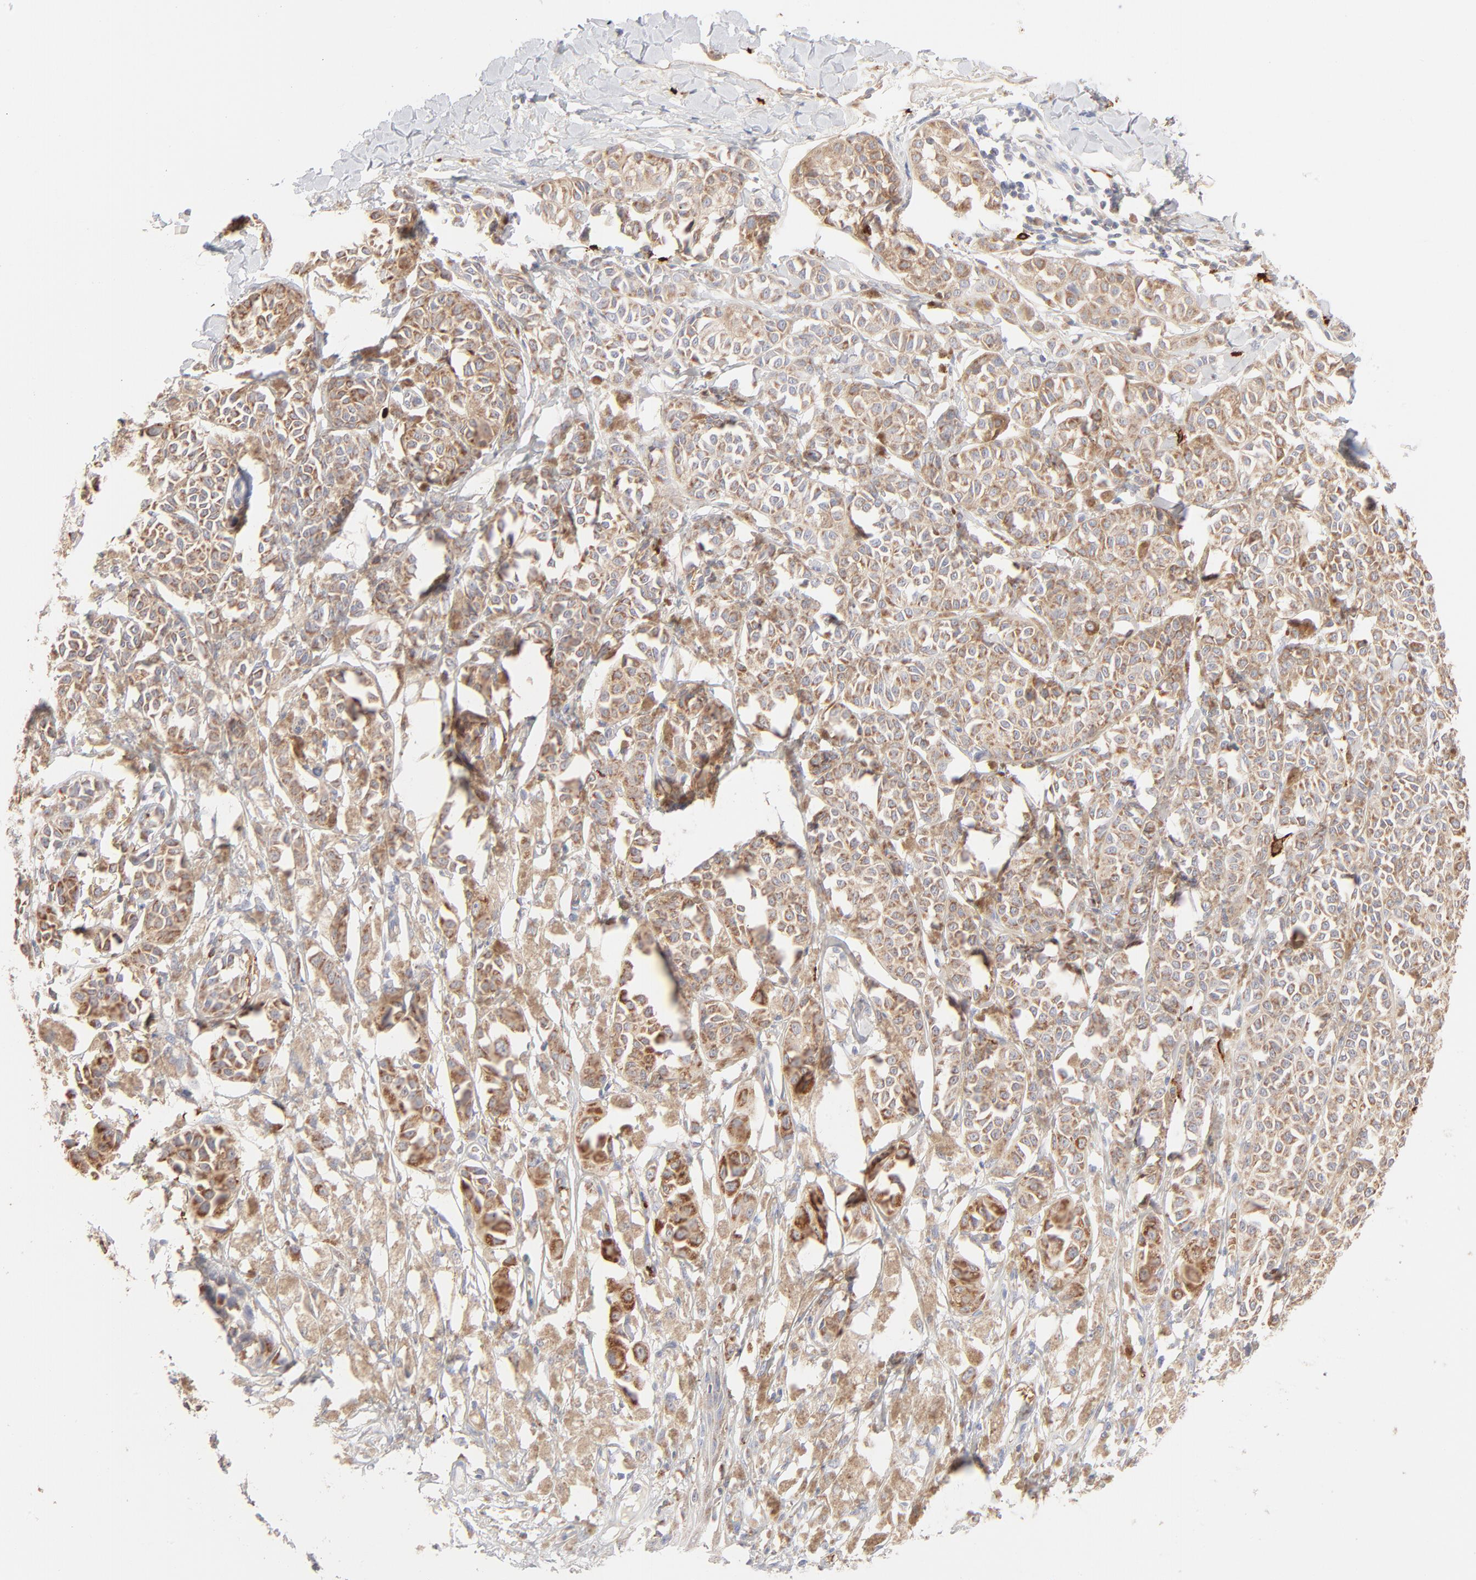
{"staining": {"intensity": "weak", "quantity": ">75%", "location": "cytoplasmic/membranous"}, "tissue": "melanoma", "cell_type": "Tumor cells", "image_type": "cancer", "snomed": [{"axis": "morphology", "description": "Malignant melanoma, NOS"}, {"axis": "topography", "description": "Skin"}], "caption": "Brown immunohistochemical staining in human melanoma shows weak cytoplasmic/membranous staining in about >75% of tumor cells.", "gene": "SPTB", "patient": {"sex": "male", "age": 76}}